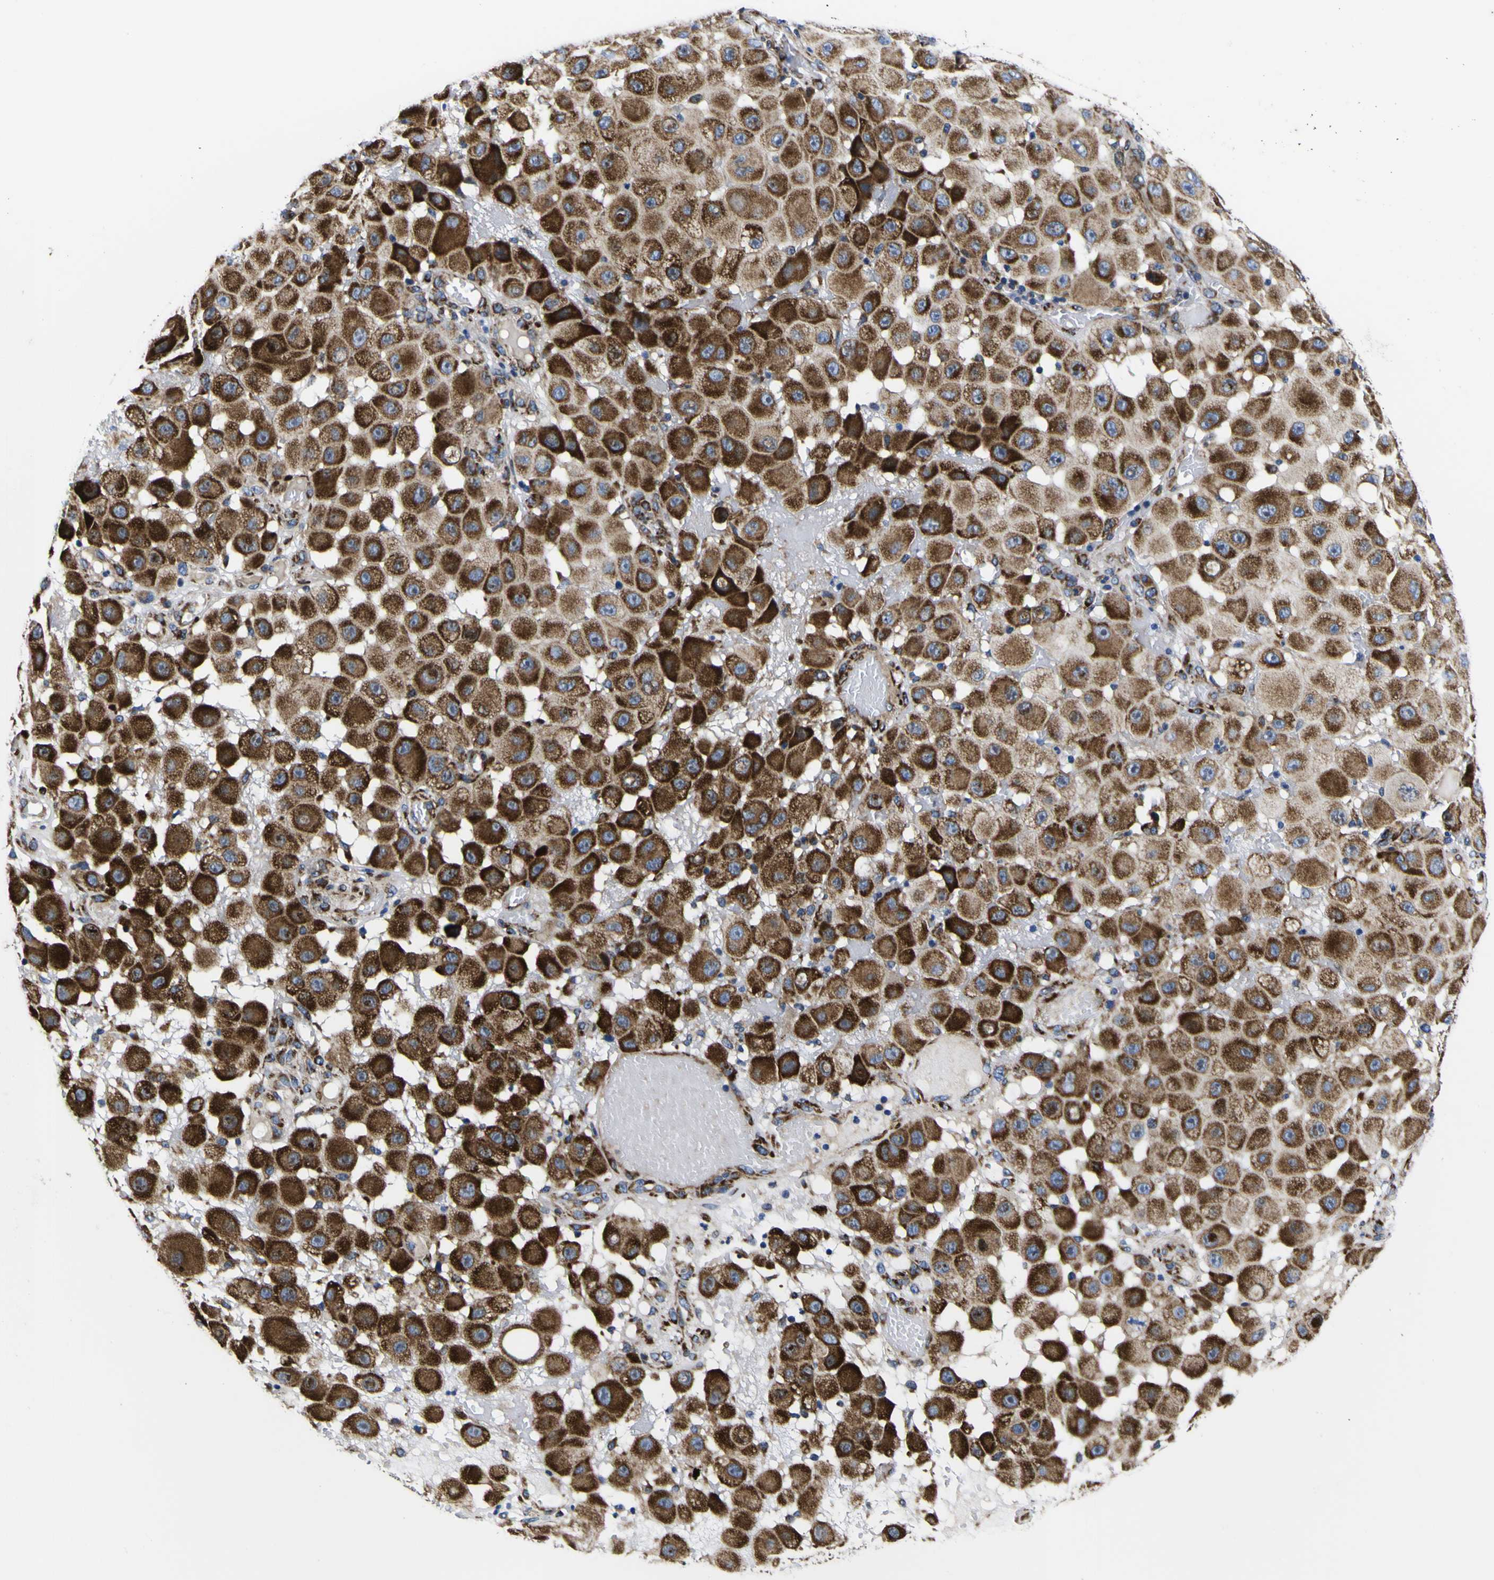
{"staining": {"intensity": "moderate", "quantity": ">75%", "location": "cytoplasmic/membranous"}, "tissue": "melanoma", "cell_type": "Tumor cells", "image_type": "cancer", "snomed": [{"axis": "morphology", "description": "Malignant melanoma, NOS"}, {"axis": "topography", "description": "Skin"}], "caption": "The immunohistochemical stain highlights moderate cytoplasmic/membranous staining in tumor cells of melanoma tissue. Using DAB (brown) and hematoxylin (blue) stains, captured at high magnification using brightfield microscopy.", "gene": "SCD", "patient": {"sex": "female", "age": 81}}